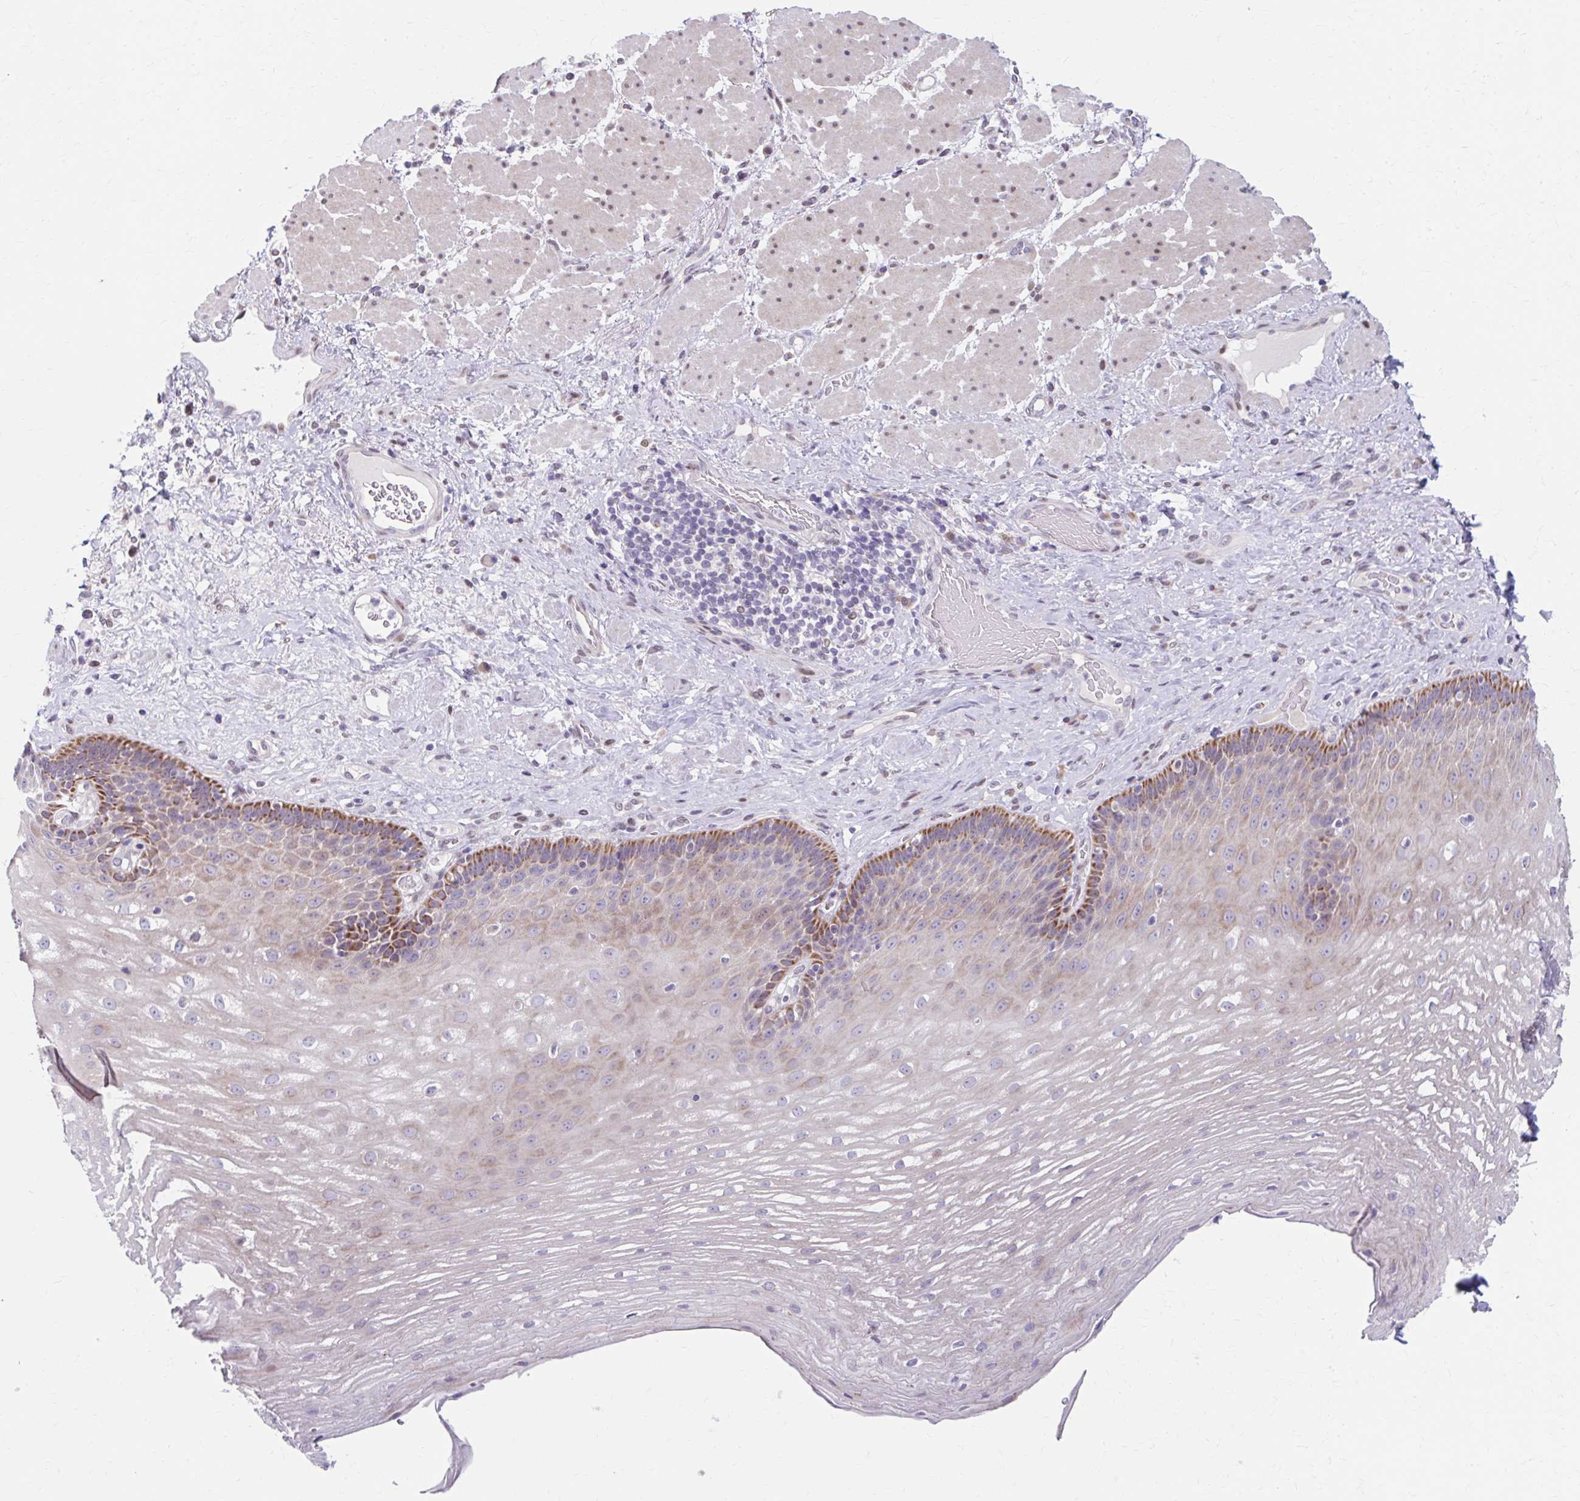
{"staining": {"intensity": "moderate", "quantity": "<25%", "location": "cytoplasmic/membranous"}, "tissue": "esophagus", "cell_type": "Squamous epithelial cells", "image_type": "normal", "snomed": [{"axis": "morphology", "description": "Normal tissue, NOS"}, {"axis": "topography", "description": "Esophagus"}], "caption": "A micrograph showing moderate cytoplasmic/membranous staining in about <25% of squamous epithelial cells in unremarkable esophagus, as visualized by brown immunohistochemical staining.", "gene": "BEAN1", "patient": {"sex": "male", "age": 62}}